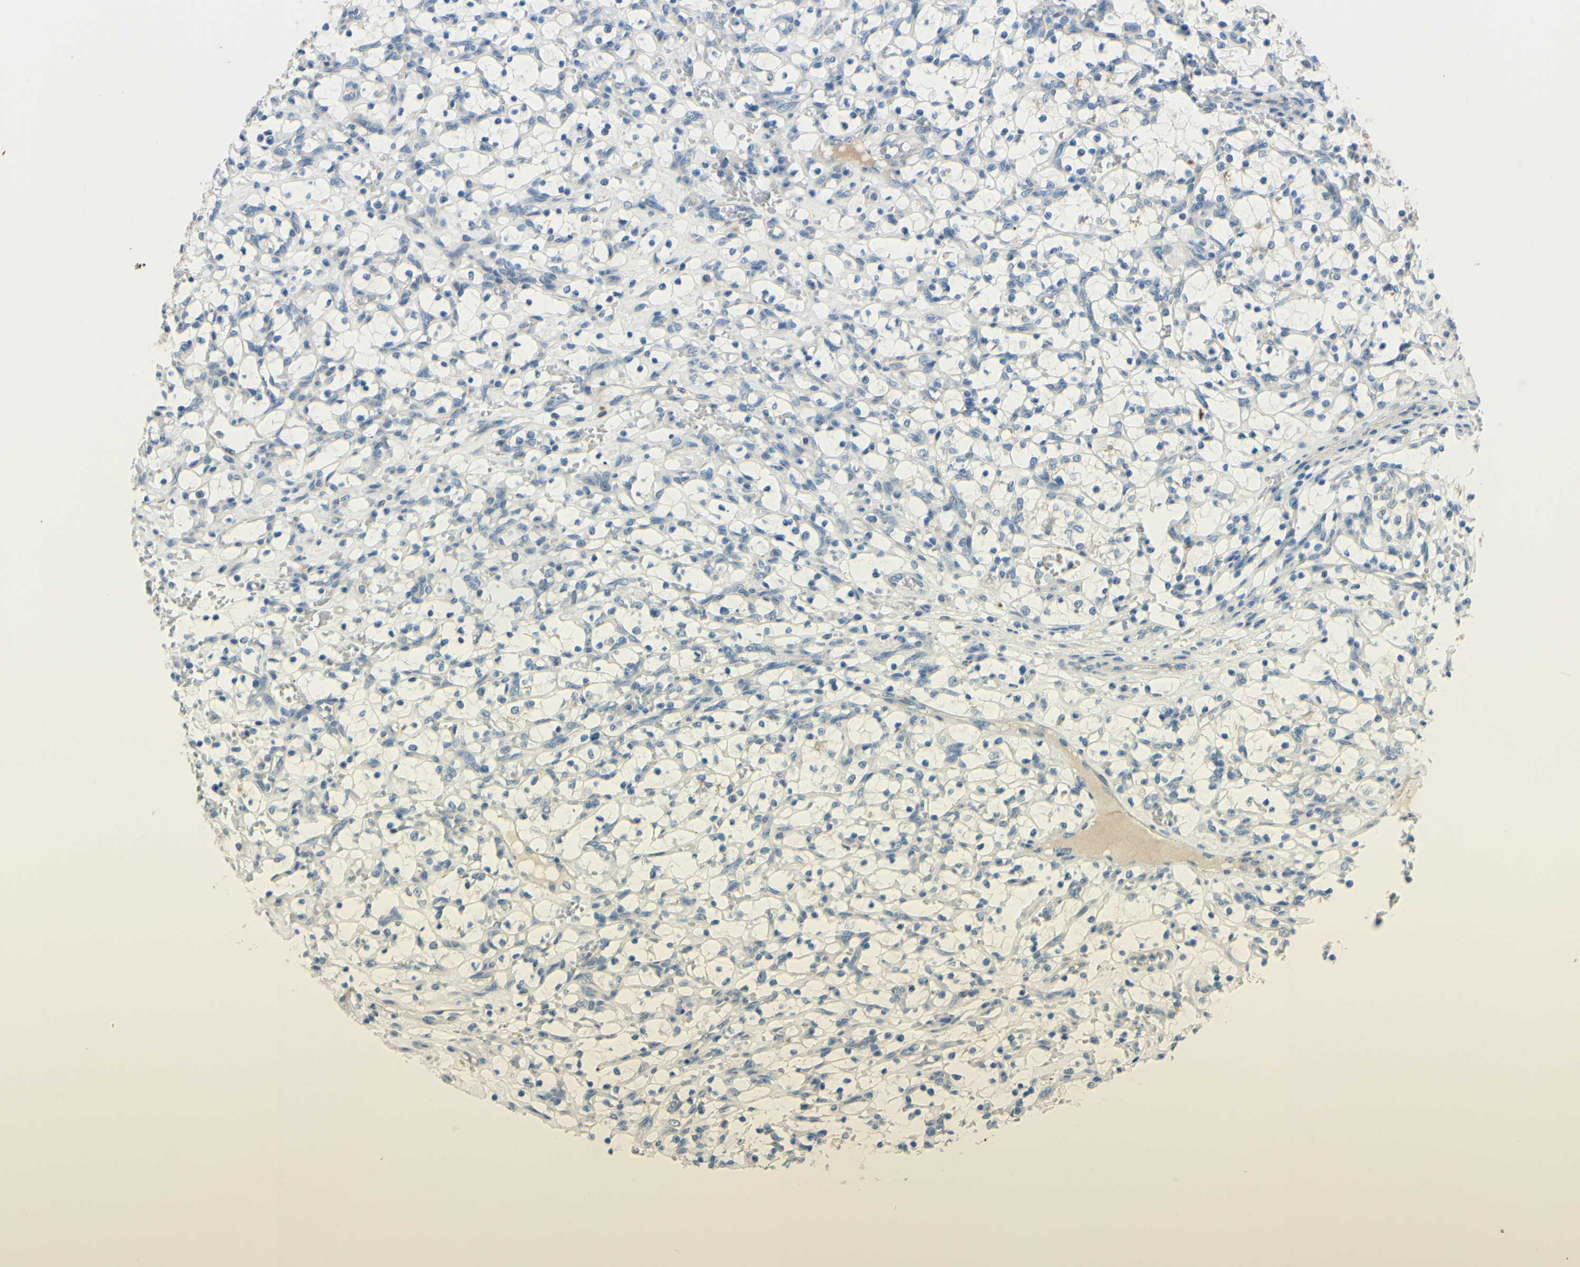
{"staining": {"intensity": "negative", "quantity": "none", "location": "none"}, "tissue": "renal cancer", "cell_type": "Tumor cells", "image_type": "cancer", "snomed": [{"axis": "morphology", "description": "Adenocarcinoma, NOS"}, {"axis": "topography", "description": "Kidney"}], "caption": "Immunohistochemical staining of adenocarcinoma (renal) demonstrates no significant positivity in tumor cells.", "gene": "ARHGAP1", "patient": {"sex": "female", "age": 69}}